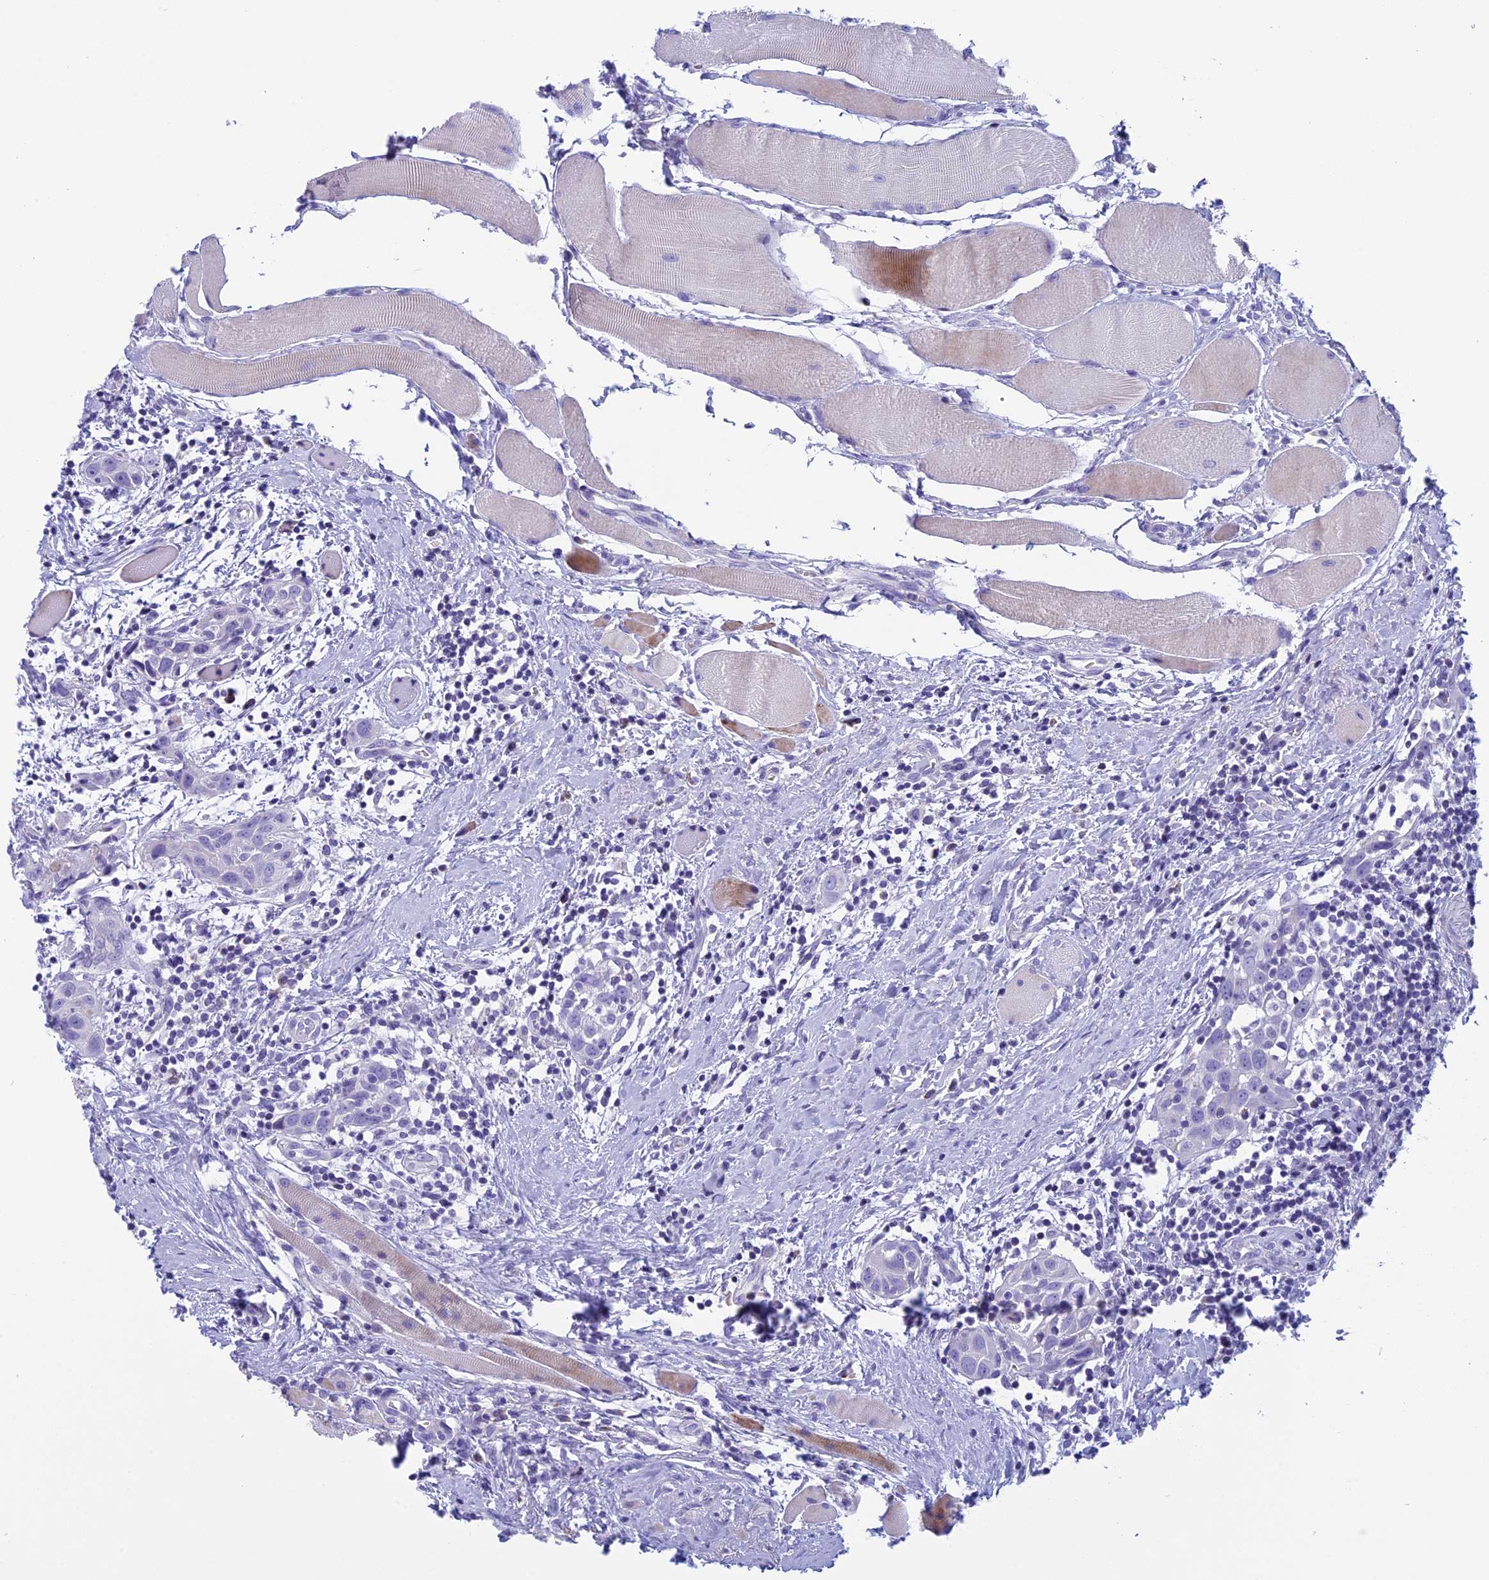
{"staining": {"intensity": "negative", "quantity": "none", "location": "none"}, "tissue": "head and neck cancer", "cell_type": "Tumor cells", "image_type": "cancer", "snomed": [{"axis": "morphology", "description": "Squamous cell carcinoma, NOS"}, {"axis": "topography", "description": "Oral tissue"}, {"axis": "topography", "description": "Head-Neck"}], "caption": "An image of human squamous cell carcinoma (head and neck) is negative for staining in tumor cells.", "gene": "ZNF563", "patient": {"sex": "female", "age": 50}}